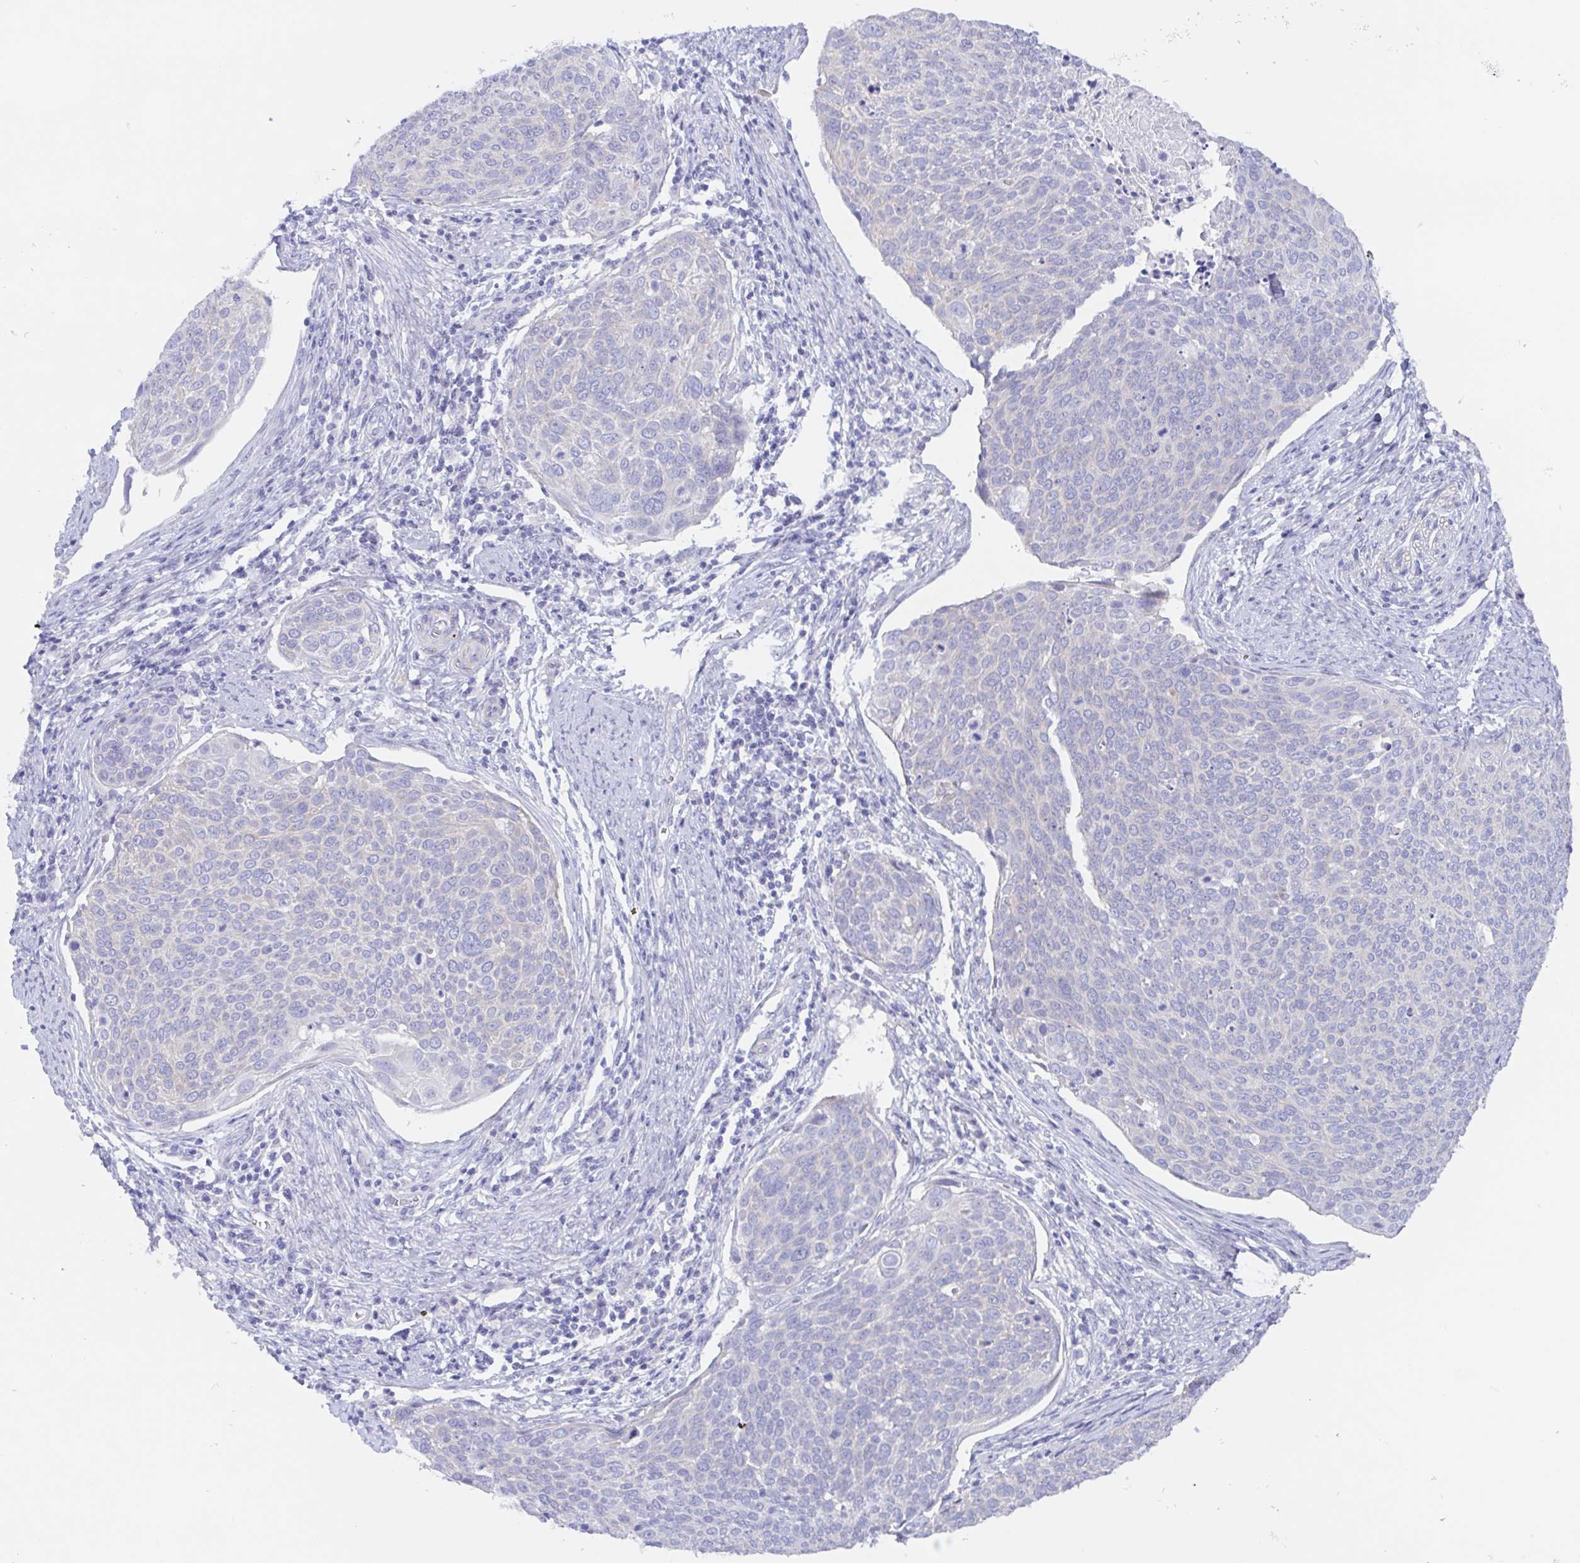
{"staining": {"intensity": "negative", "quantity": "none", "location": "none"}, "tissue": "cervical cancer", "cell_type": "Tumor cells", "image_type": "cancer", "snomed": [{"axis": "morphology", "description": "Squamous cell carcinoma, NOS"}, {"axis": "topography", "description": "Cervix"}], "caption": "Tumor cells are negative for protein expression in human cervical squamous cell carcinoma. (Stains: DAB (3,3'-diaminobenzidine) immunohistochemistry (IHC) with hematoxylin counter stain, Microscopy: brightfield microscopy at high magnification).", "gene": "MUCL3", "patient": {"sex": "female", "age": 39}}